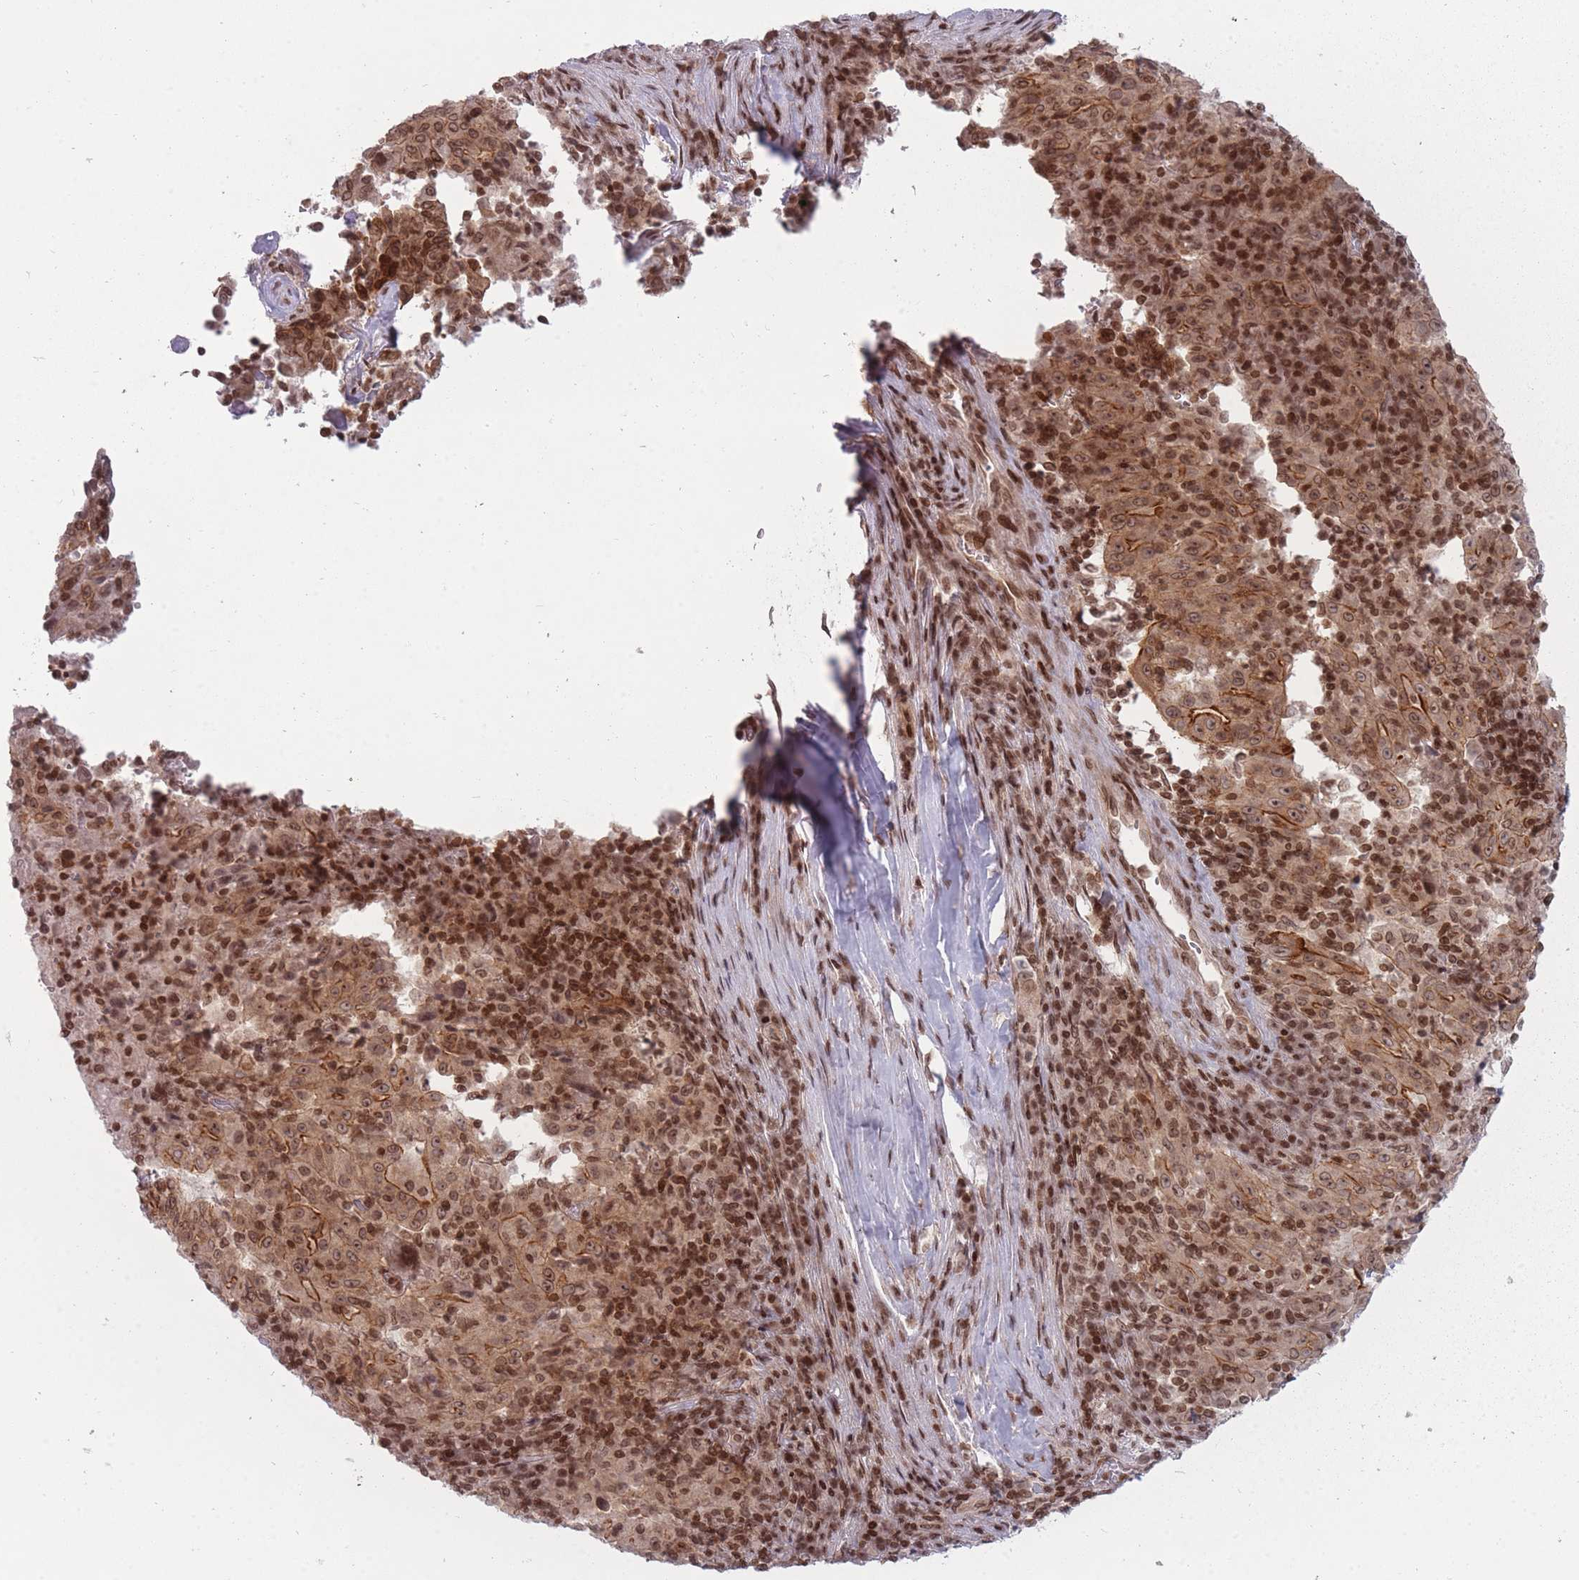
{"staining": {"intensity": "moderate", "quantity": ">75%", "location": "cytoplasmic/membranous,nuclear"}, "tissue": "pancreatic cancer", "cell_type": "Tumor cells", "image_type": "cancer", "snomed": [{"axis": "morphology", "description": "Adenocarcinoma, NOS"}, {"axis": "topography", "description": "Pancreas"}], "caption": "Human pancreatic cancer stained with a brown dye displays moderate cytoplasmic/membranous and nuclear positive positivity in approximately >75% of tumor cells.", "gene": "TMC6", "patient": {"sex": "male", "age": 63}}